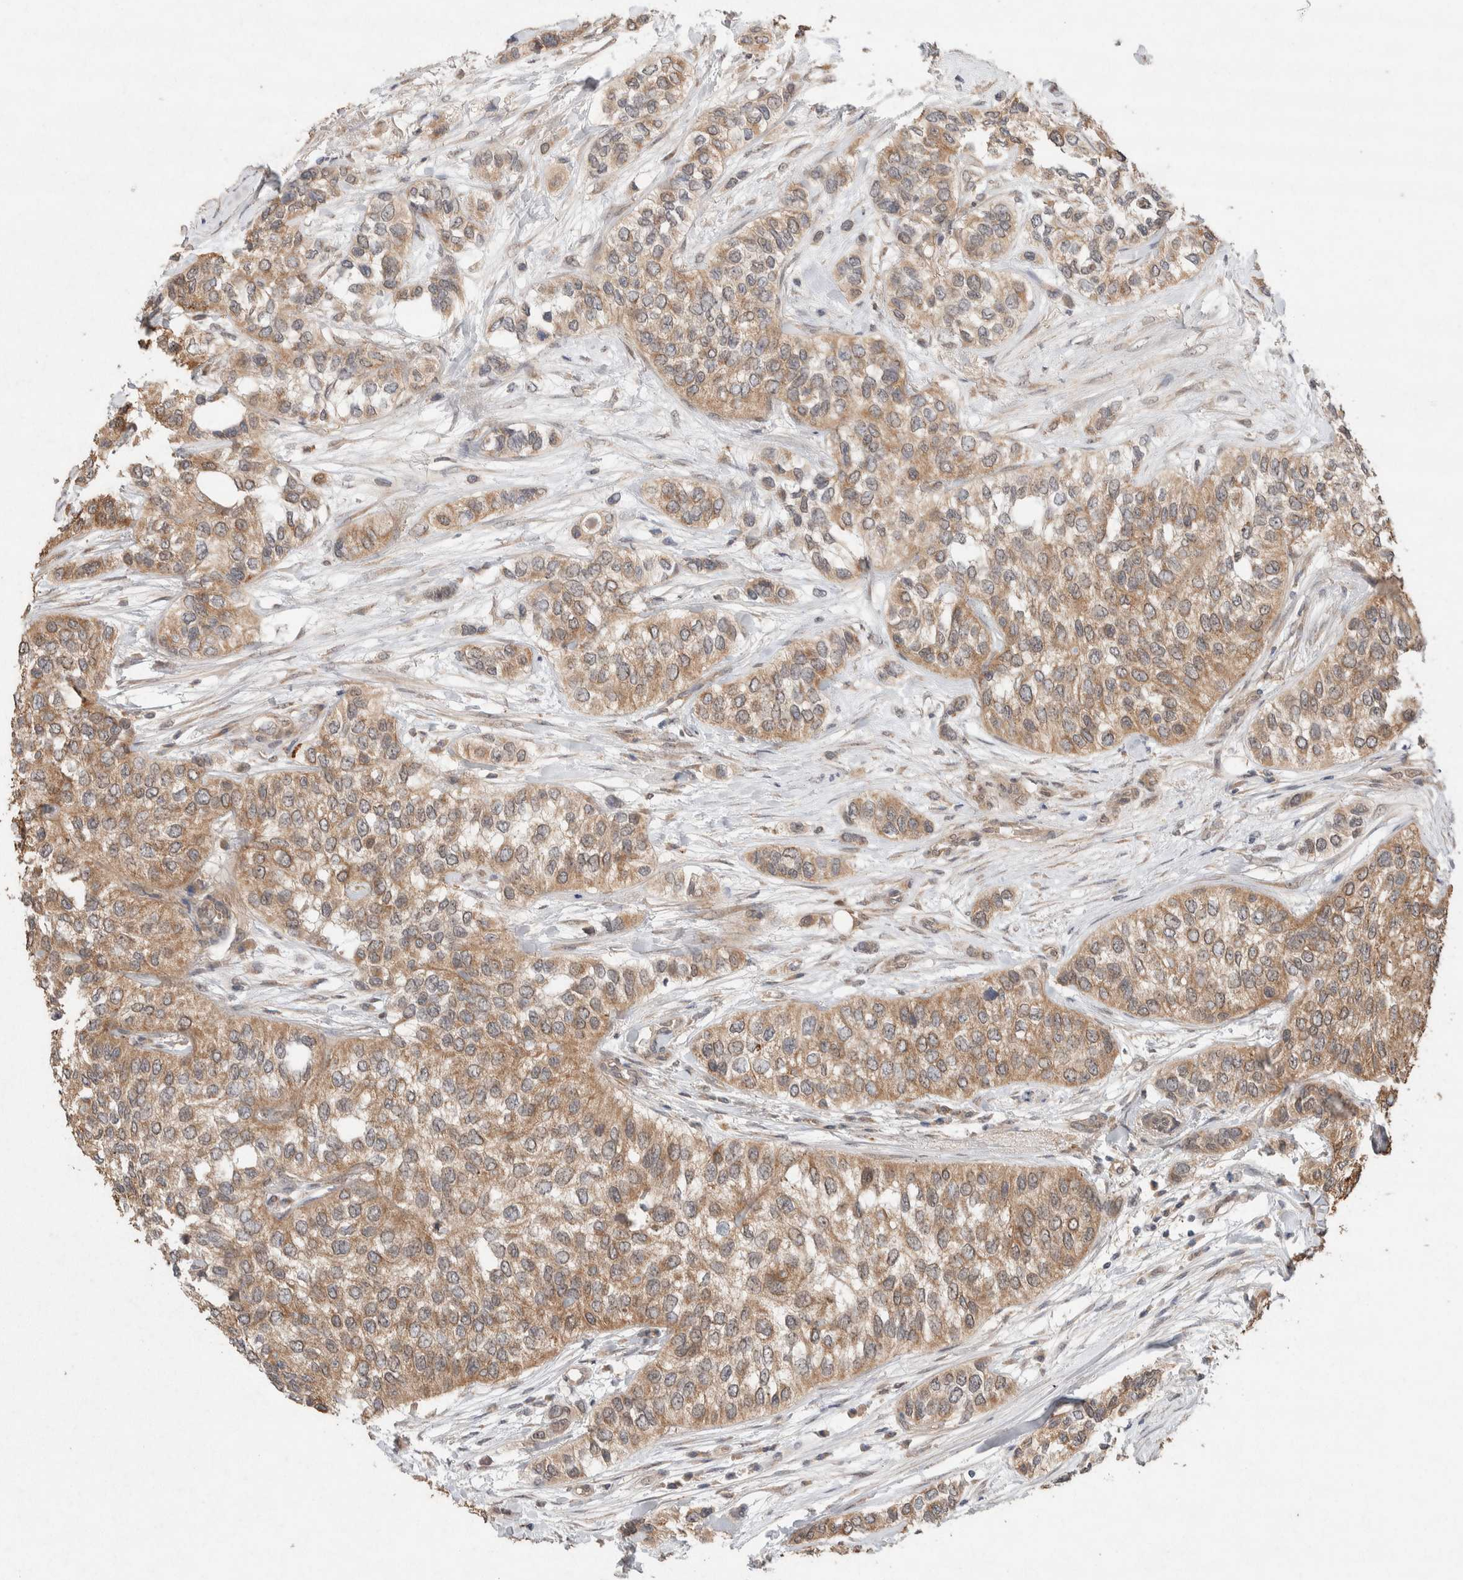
{"staining": {"intensity": "weak", "quantity": ">75%", "location": "cytoplasmic/membranous,nuclear"}, "tissue": "urothelial cancer", "cell_type": "Tumor cells", "image_type": "cancer", "snomed": [{"axis": "morphology", "description": "Urothelial carcinoma, High grade"}, {"axis": "topography", "description": "Urinary bladder"}], "caption": "High-grade urothelial carcinoma stained with a protein marker exhibits weak staining in tumor cells.", "gene": "KCNJ5", "patient": {"sex": "female", "age": 56}}